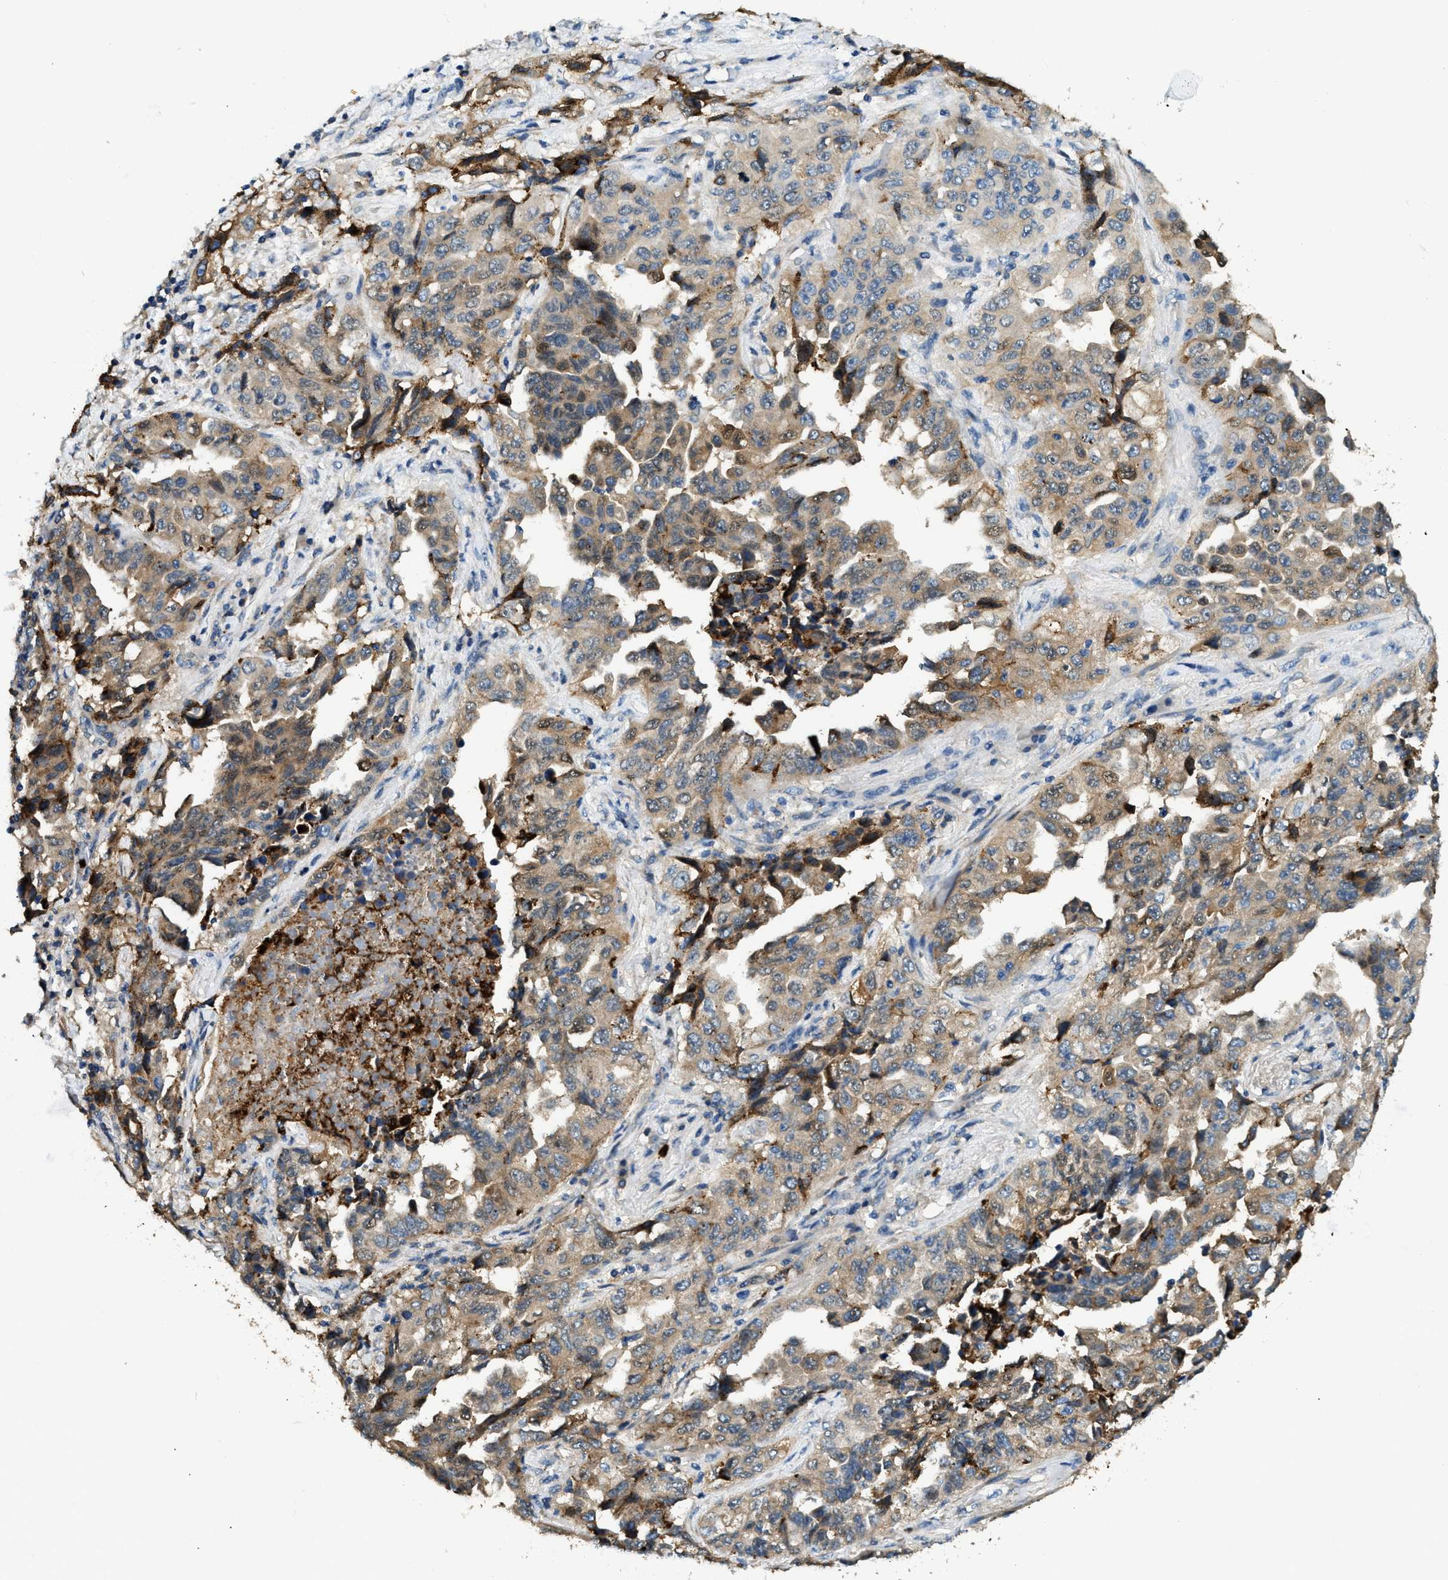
{"staining": {"intensity": "moderate", "quantity": ">75%", "location": "cytoplasmic/membranous"}, "tissue": "lung cancer", "cell_type": "Tumor cells", "image_type": "cancer", "snomed": [{"axis": "morphology", "description": "Adenocarcinoma, NOS"}, {"axis": "topography", "description": "Lung"}], "caption": "Immunohistochemical staining of human lung cancer (adenocarcinoma) displays medium levels of moderate cytoplasmic/membranous staining in about >75% of tumor cells. (Brightfield microscopy of DAB IHC at high magnification).", "gene": "ANXA3", "patient": {"sex": "female", "age": 51}}